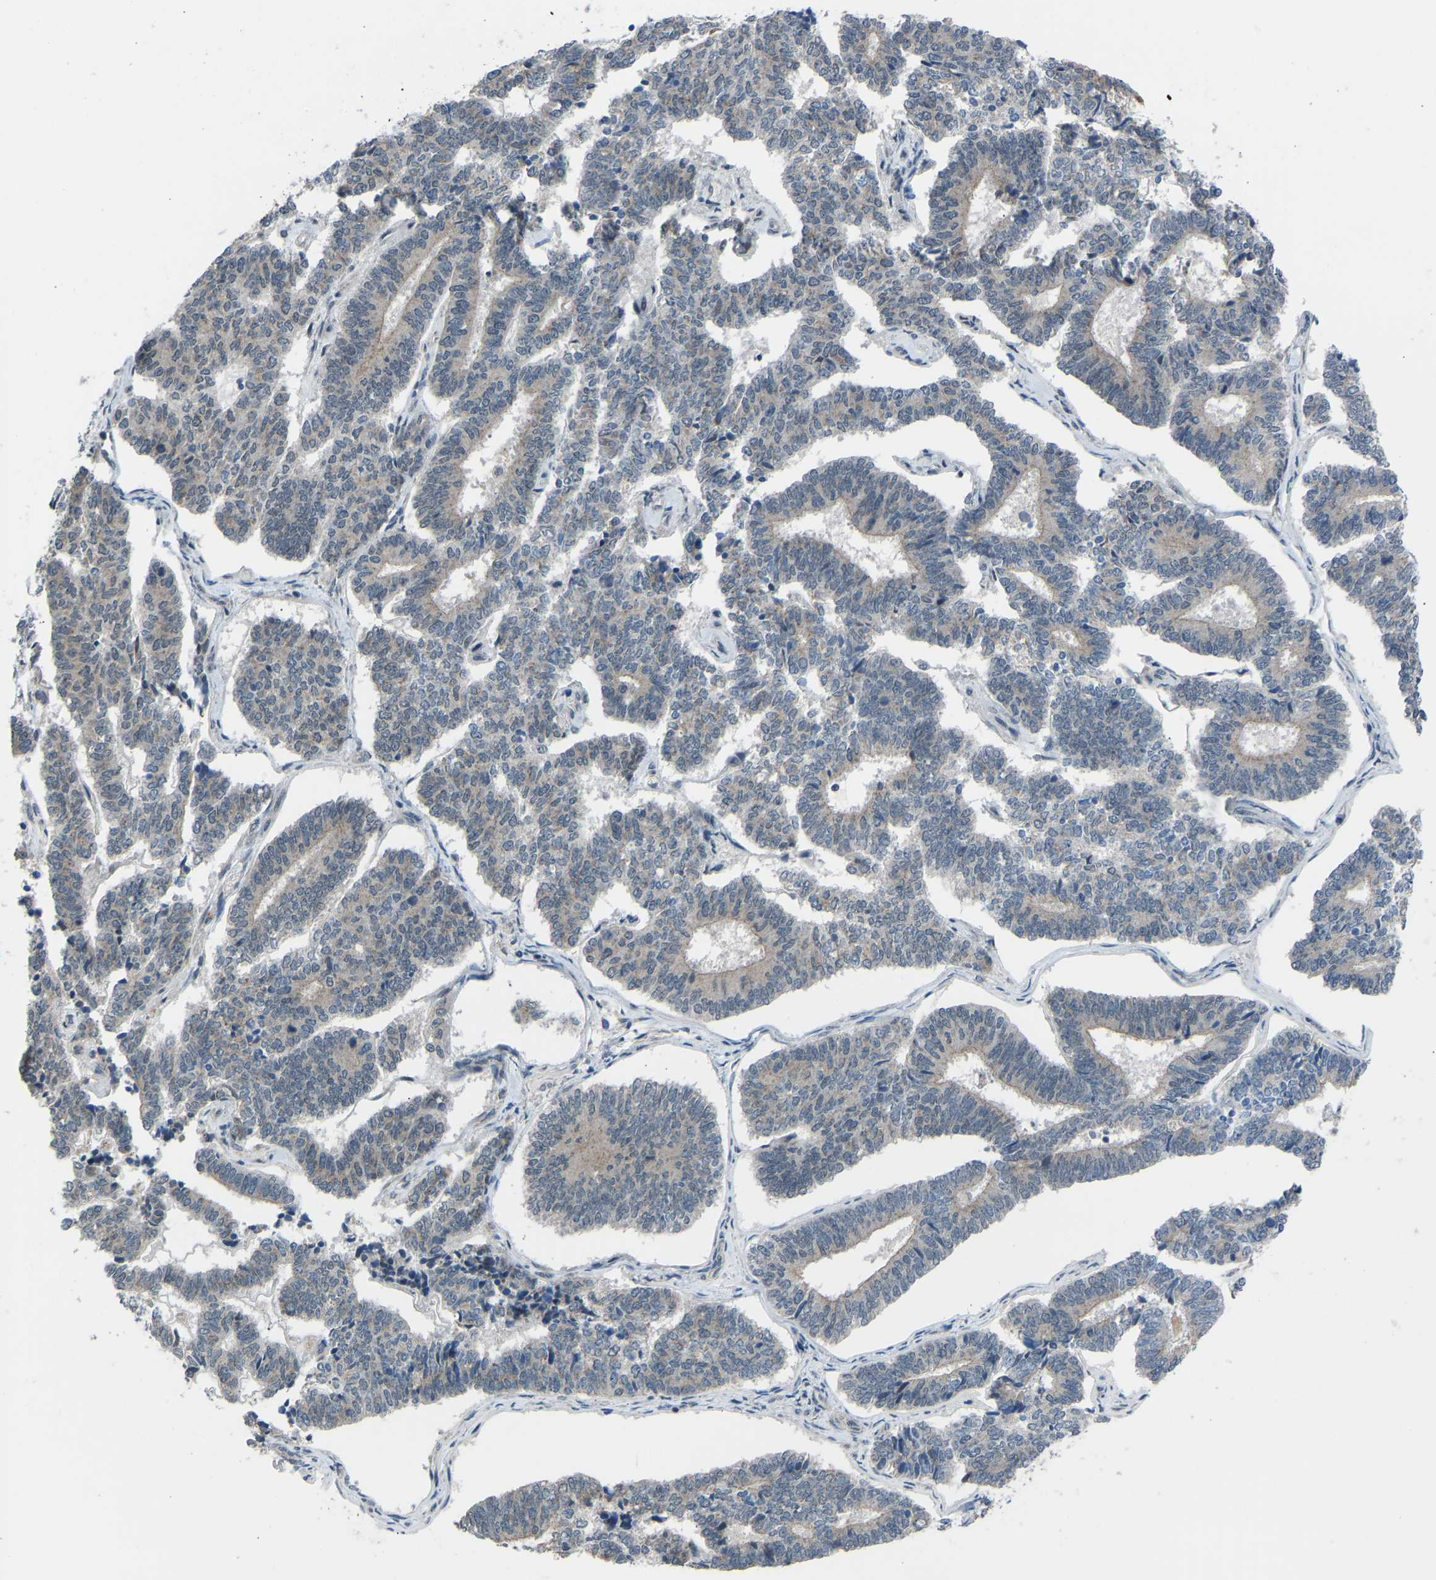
{"staining": {"intensity": "weak", "quantity": "<25%", "location": "cytoplasmic/membranous"}, "tissue": "endometrial cancer", "cell_type": "Tumor cells", "image_type": "cancer", "snomed": [{"axis": "morphology", "description": "Adenocarcinoma, NOS"}, {"axis": "topography", "description": "Endometrium"}], "caption": "Immunohistochemistry (IHC) photomicrograph of neoplastic tissue: human endometrial adenocarcinoma stained with DAB reveals no significant protein expression in tumor cells.", "gene": "CDK2AP1", "patient": {"sex": "female", "age": 70}}